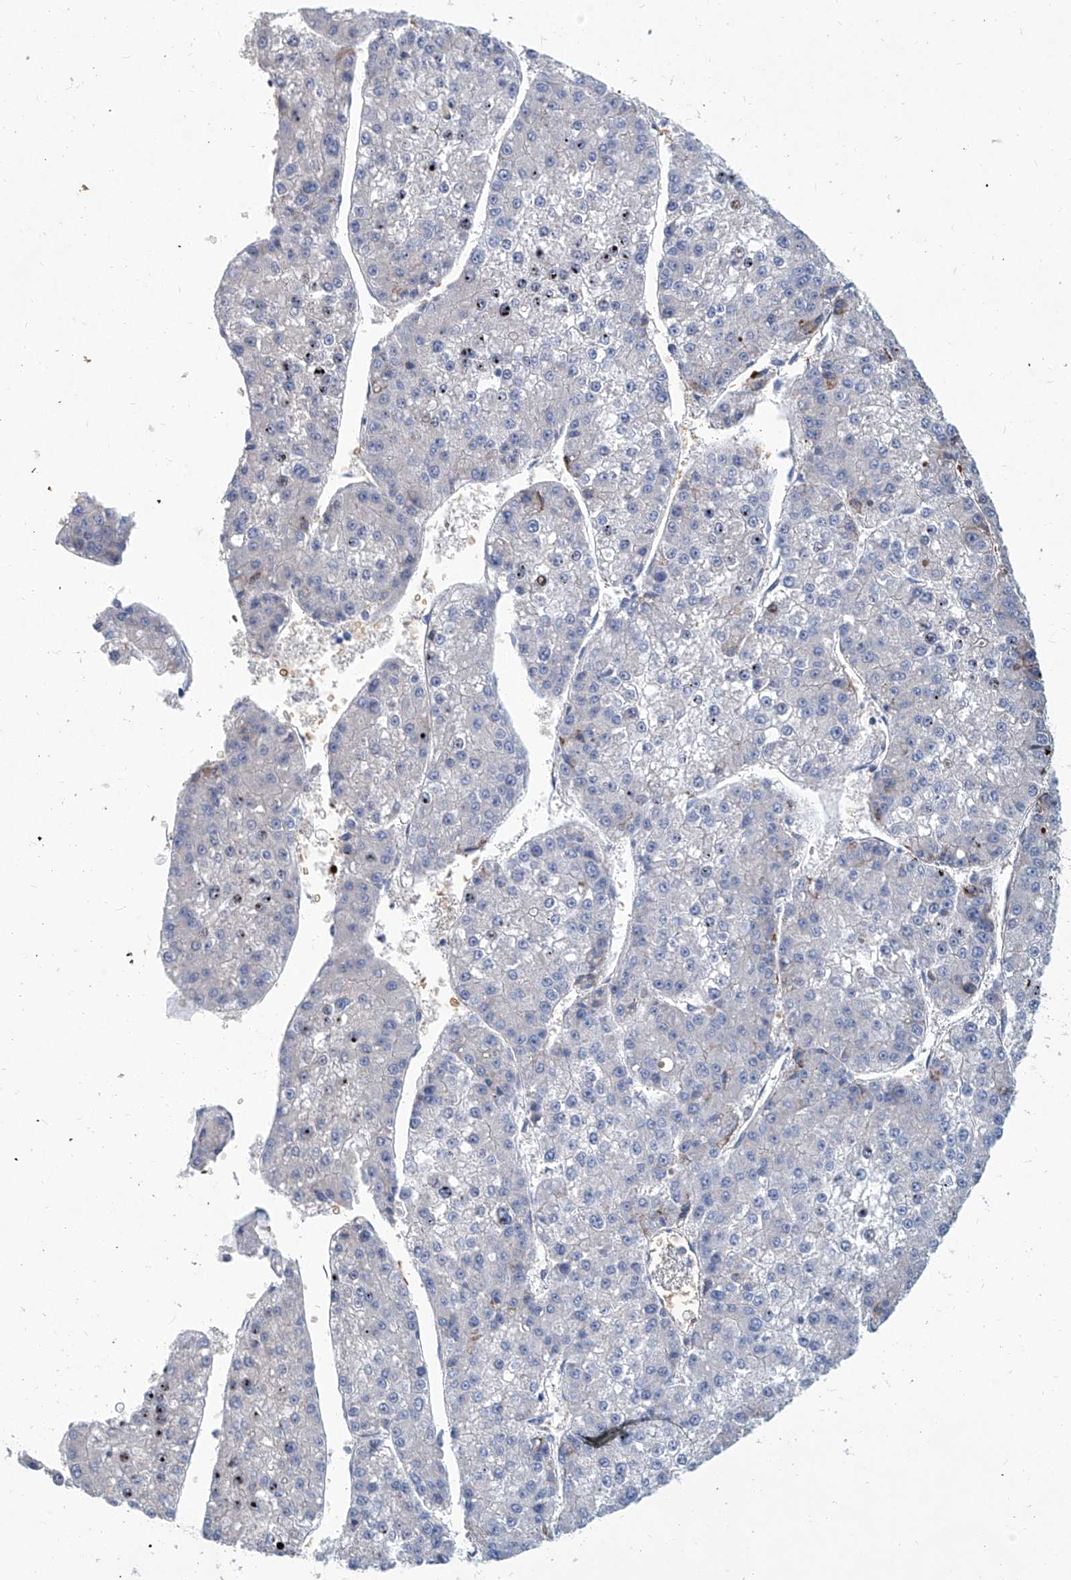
{"staining": {"intensity": "negative", "quantity": "none", "location": "none"}, "tissue": "liver cancer", "cell_type": "Tumor cells", "image_type": "cancer", "snomed": [{"axis": "morphology", "description": "Carcinoma, Hepatocellular, NOS"}, {"axis": "topography", "description": "Liver"}], "caption": "IHC photomicrograph of neoplastic tissue: liver hepatocellular carcinoma stained with DAB displays no significant protein expression in tumor cells. (Immunohistochemistry (ihc), brightfield microscopy, high magnification).", "gene": "FPR2", "patient": {"sex": "female", "age": 73}}